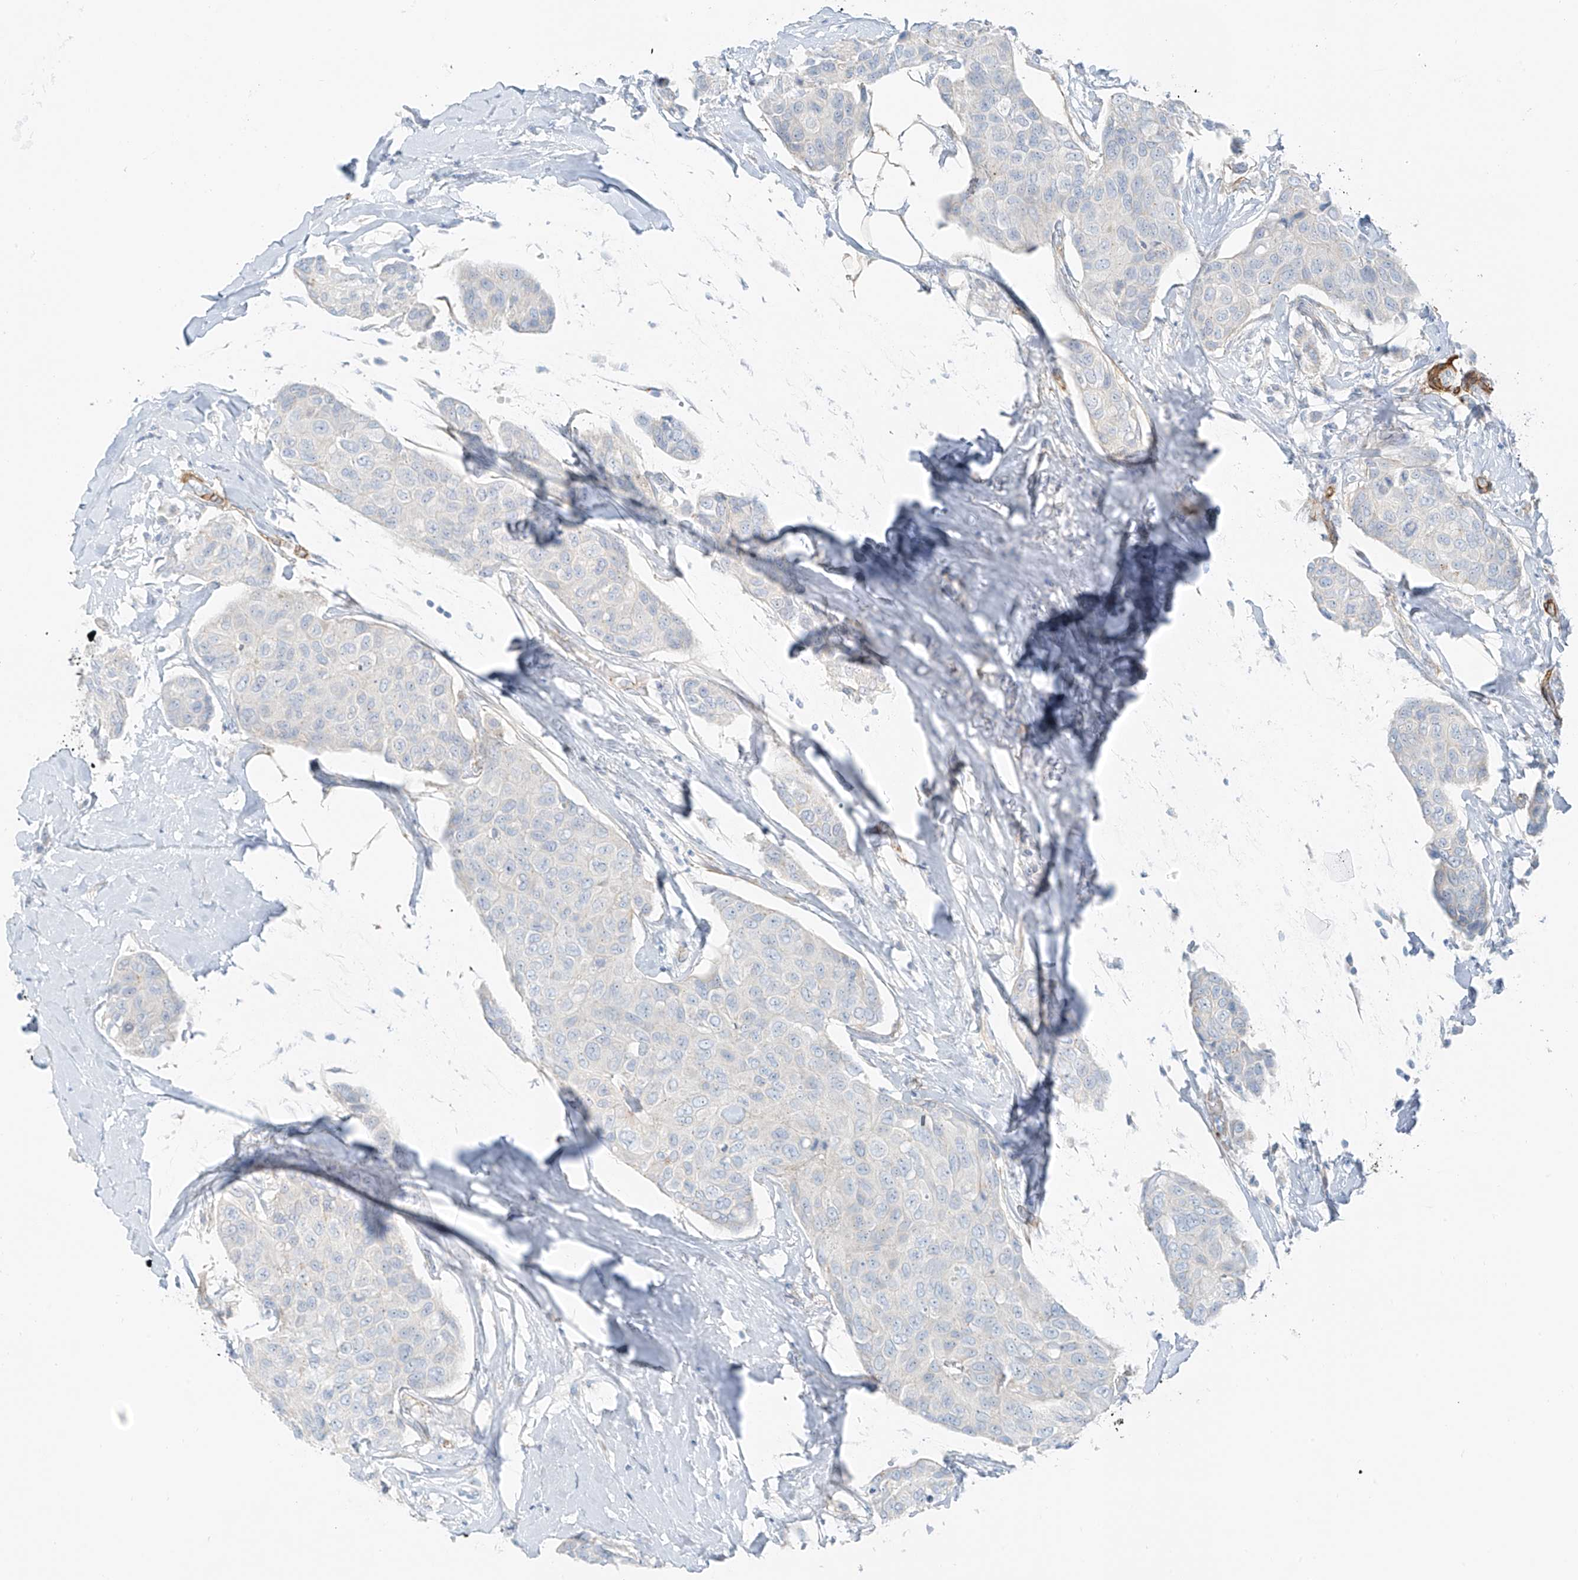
{"staining": {"intensity": "negative", "quantity": "none", "location": "none"}, "tissue": "breast cancer", "cell_type": "Tumor cells", "image_type": "cancer", "snomed": [{"axis": "morphology", "description": "Duct carcinoma"}, {"axis": "topography", "description": "Breast"}], "caption": "The histopathology image reveals no staining of tumor cells in invasive ductal carcinoma (breast).", "gene": "SMCP", "patient": {"sex": "female", "age": 80}}